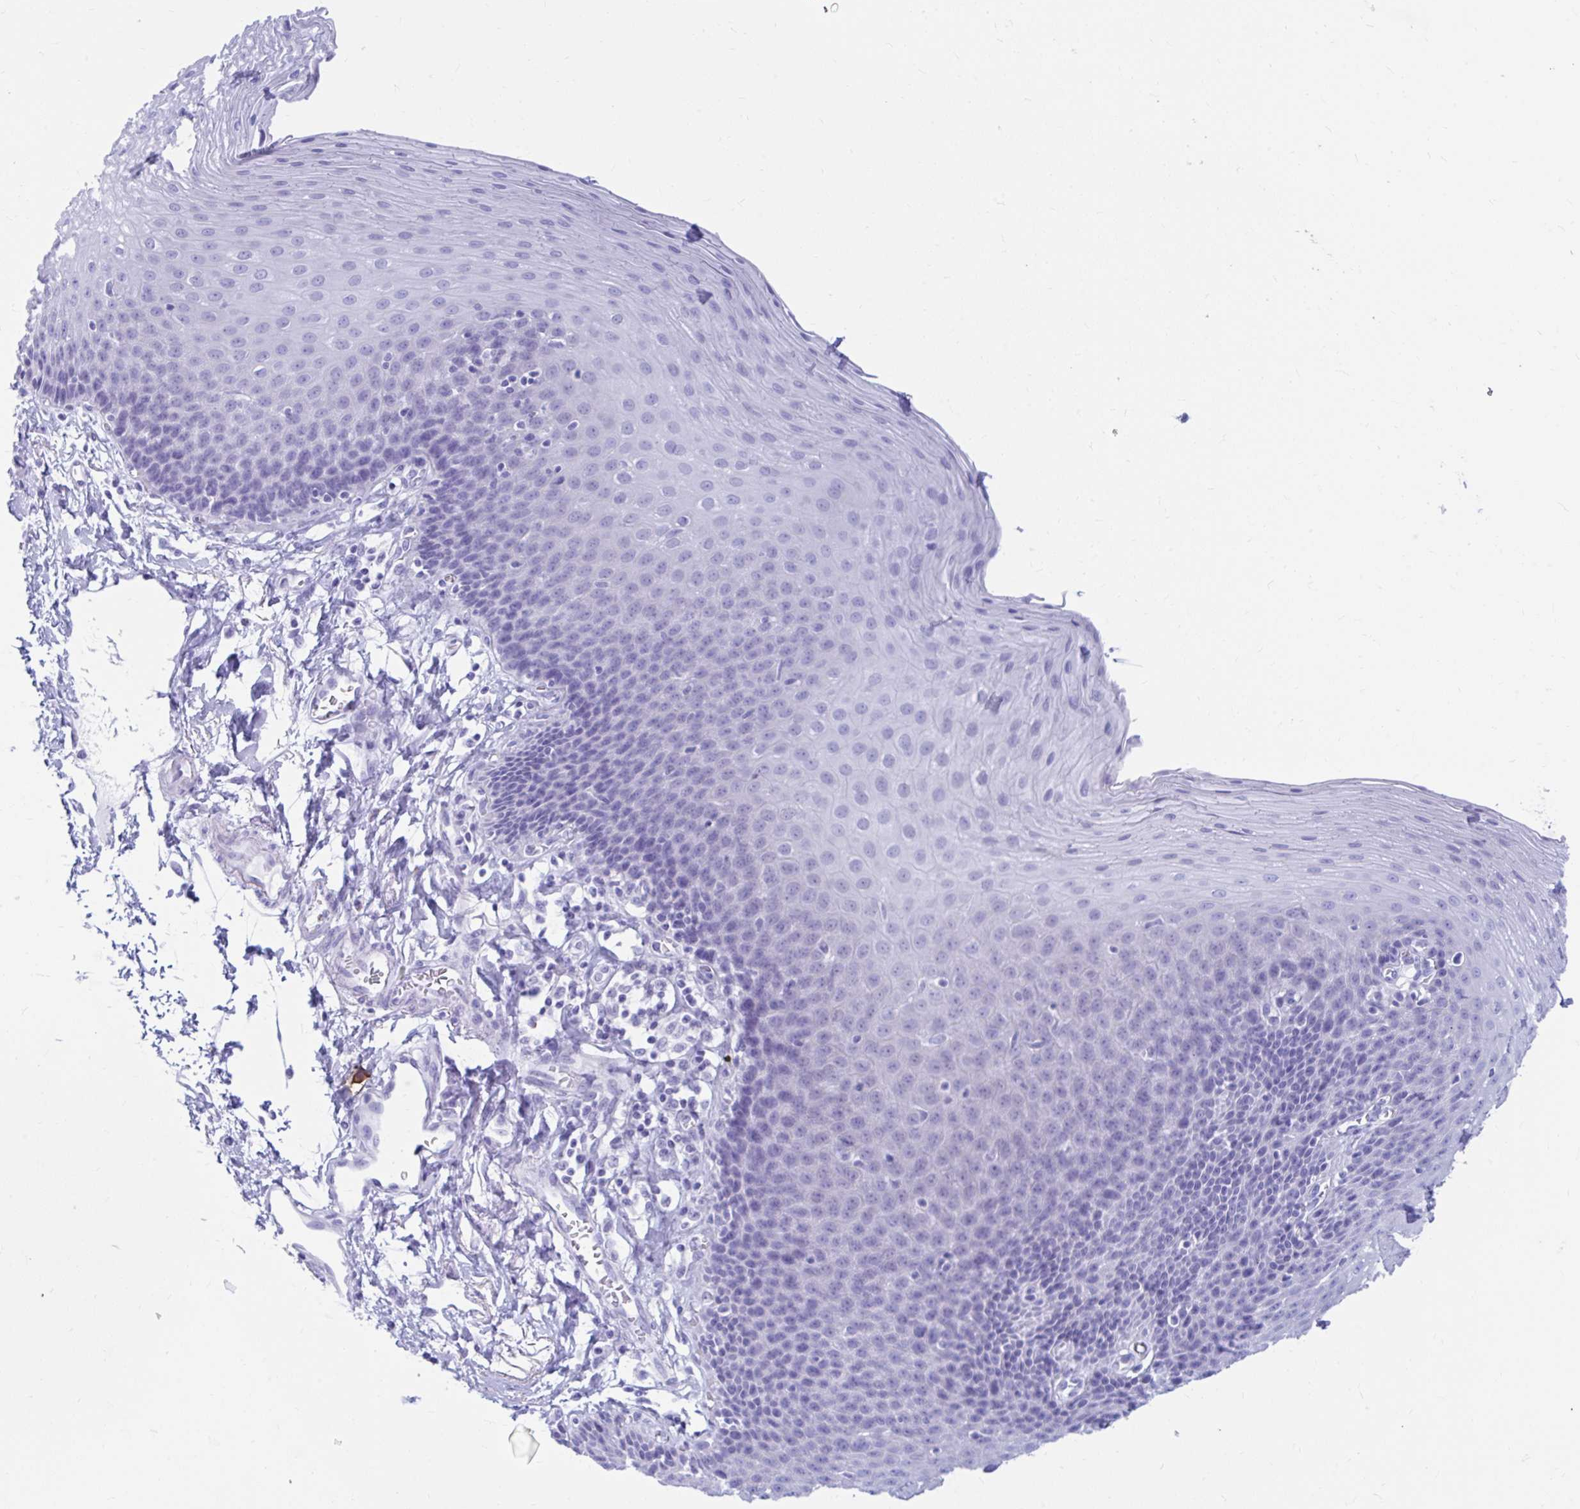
{"staining": {"intensity": "negative", "quantity": "none", "location": "none"}, "tissue": "esophagus", "cell_type": "Squamous epithelial cells", "image_type": "normal", "snomed": [{"axis": "morphology", "description": "Normal tissue, NOS"}, {"axis": "topography", "description": "Esophagus"}], "caption": "High power microscopy histopathology image of an immunohistochemistry (IHC) image of unremarkable esophagus, revealing no significant positivity in squamous epithelial cells.", "gene": "NSG2", "patient": {"sex": "female", "age": 81}}